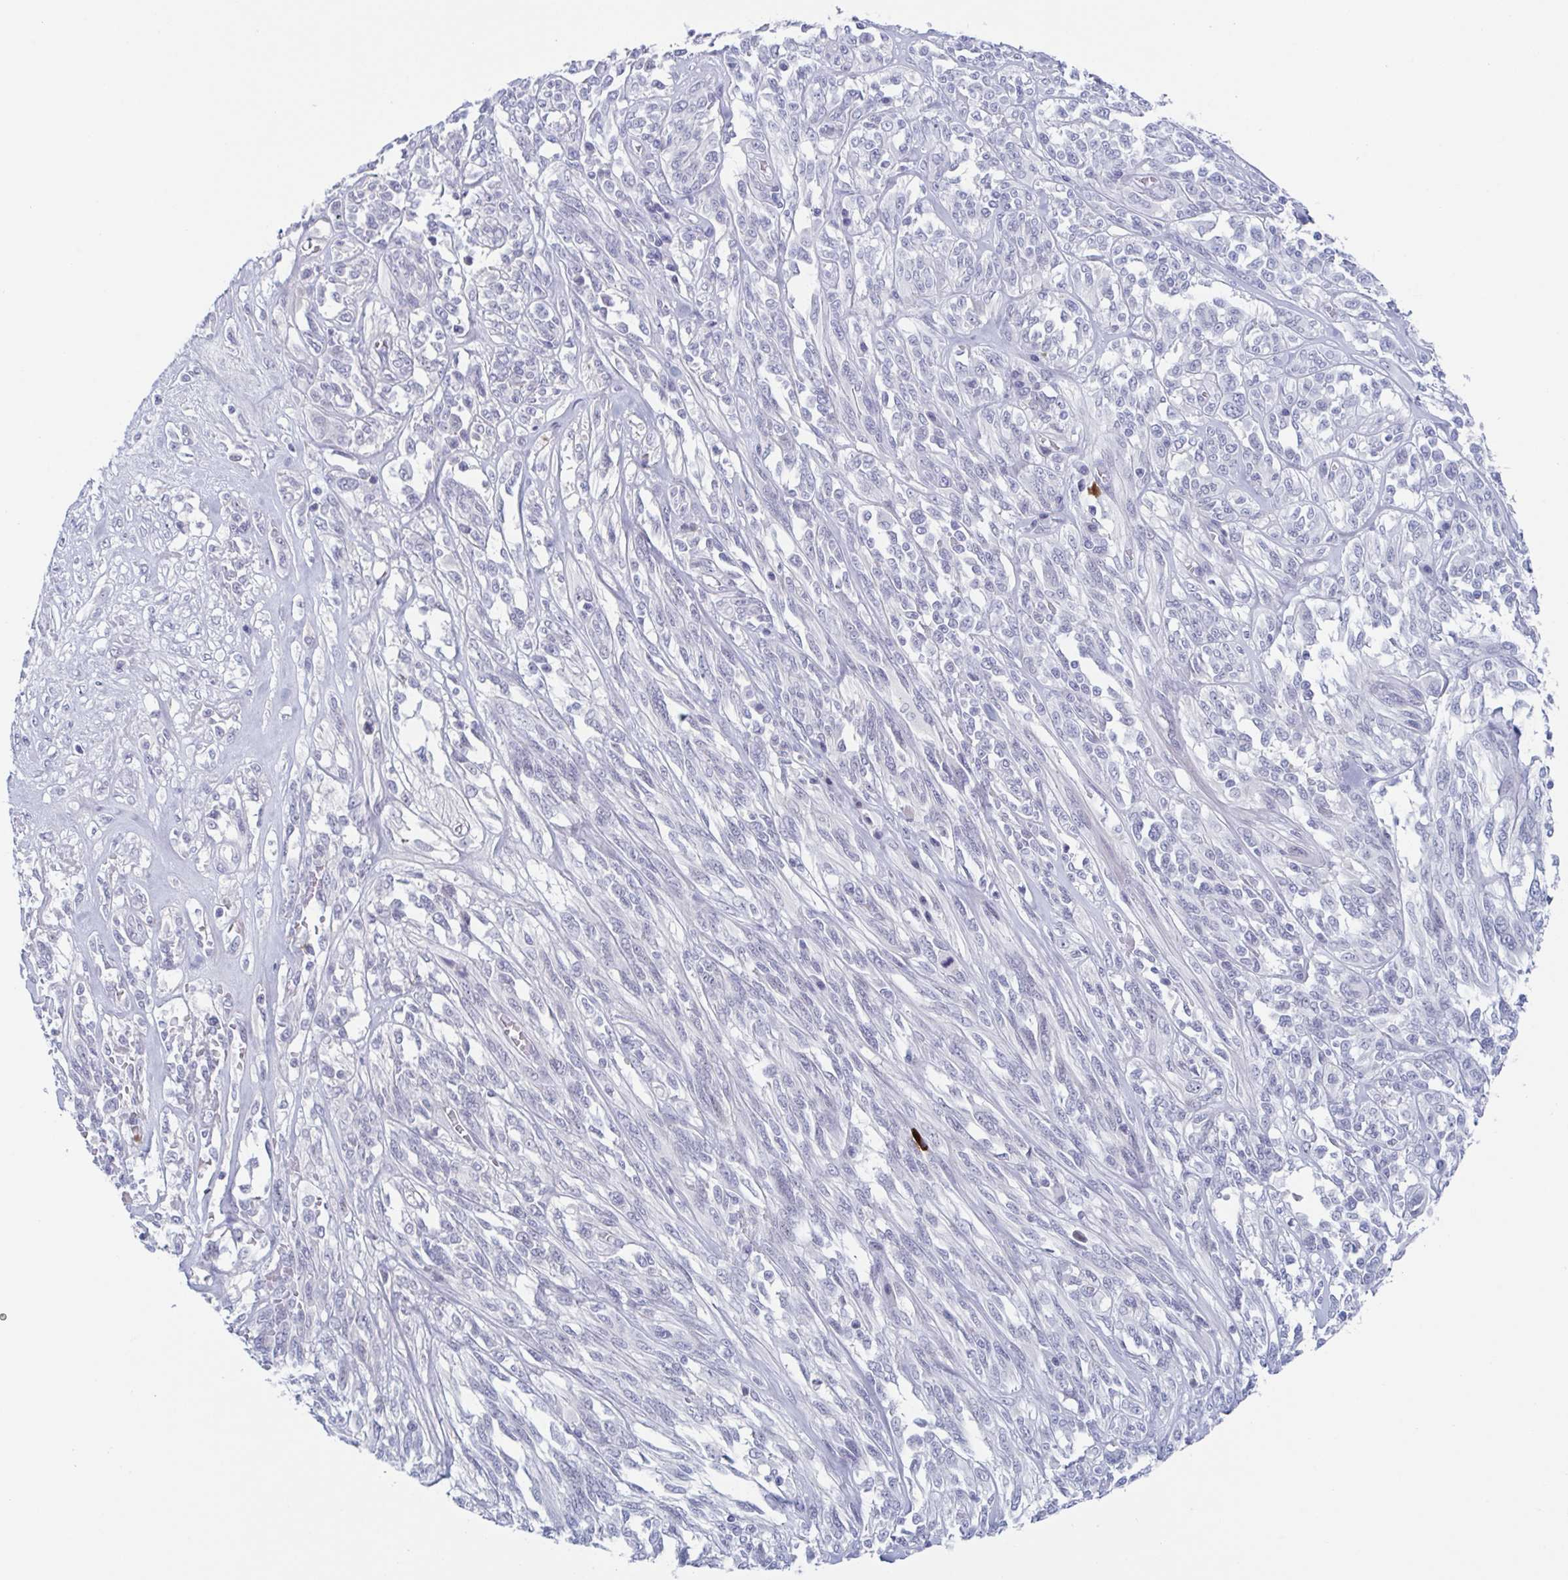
{"staining": {"intensity": "negative", "quantity": "none", "location": "none"}, "tissue": "melanoma", "cell_type": "Tumor cells", "image_type": "cancer", "snomed": [{"axis": "morphology", "description": "Malignant melanoma, NOS"}, {"axis": "topography", "description": "Skin"}], "caption": "Immunohistochemistry of human melanoma reveals no positivity in tumor cells.", "gene": "ZFP64", "patient": {"sex": "female", "age": 91}}